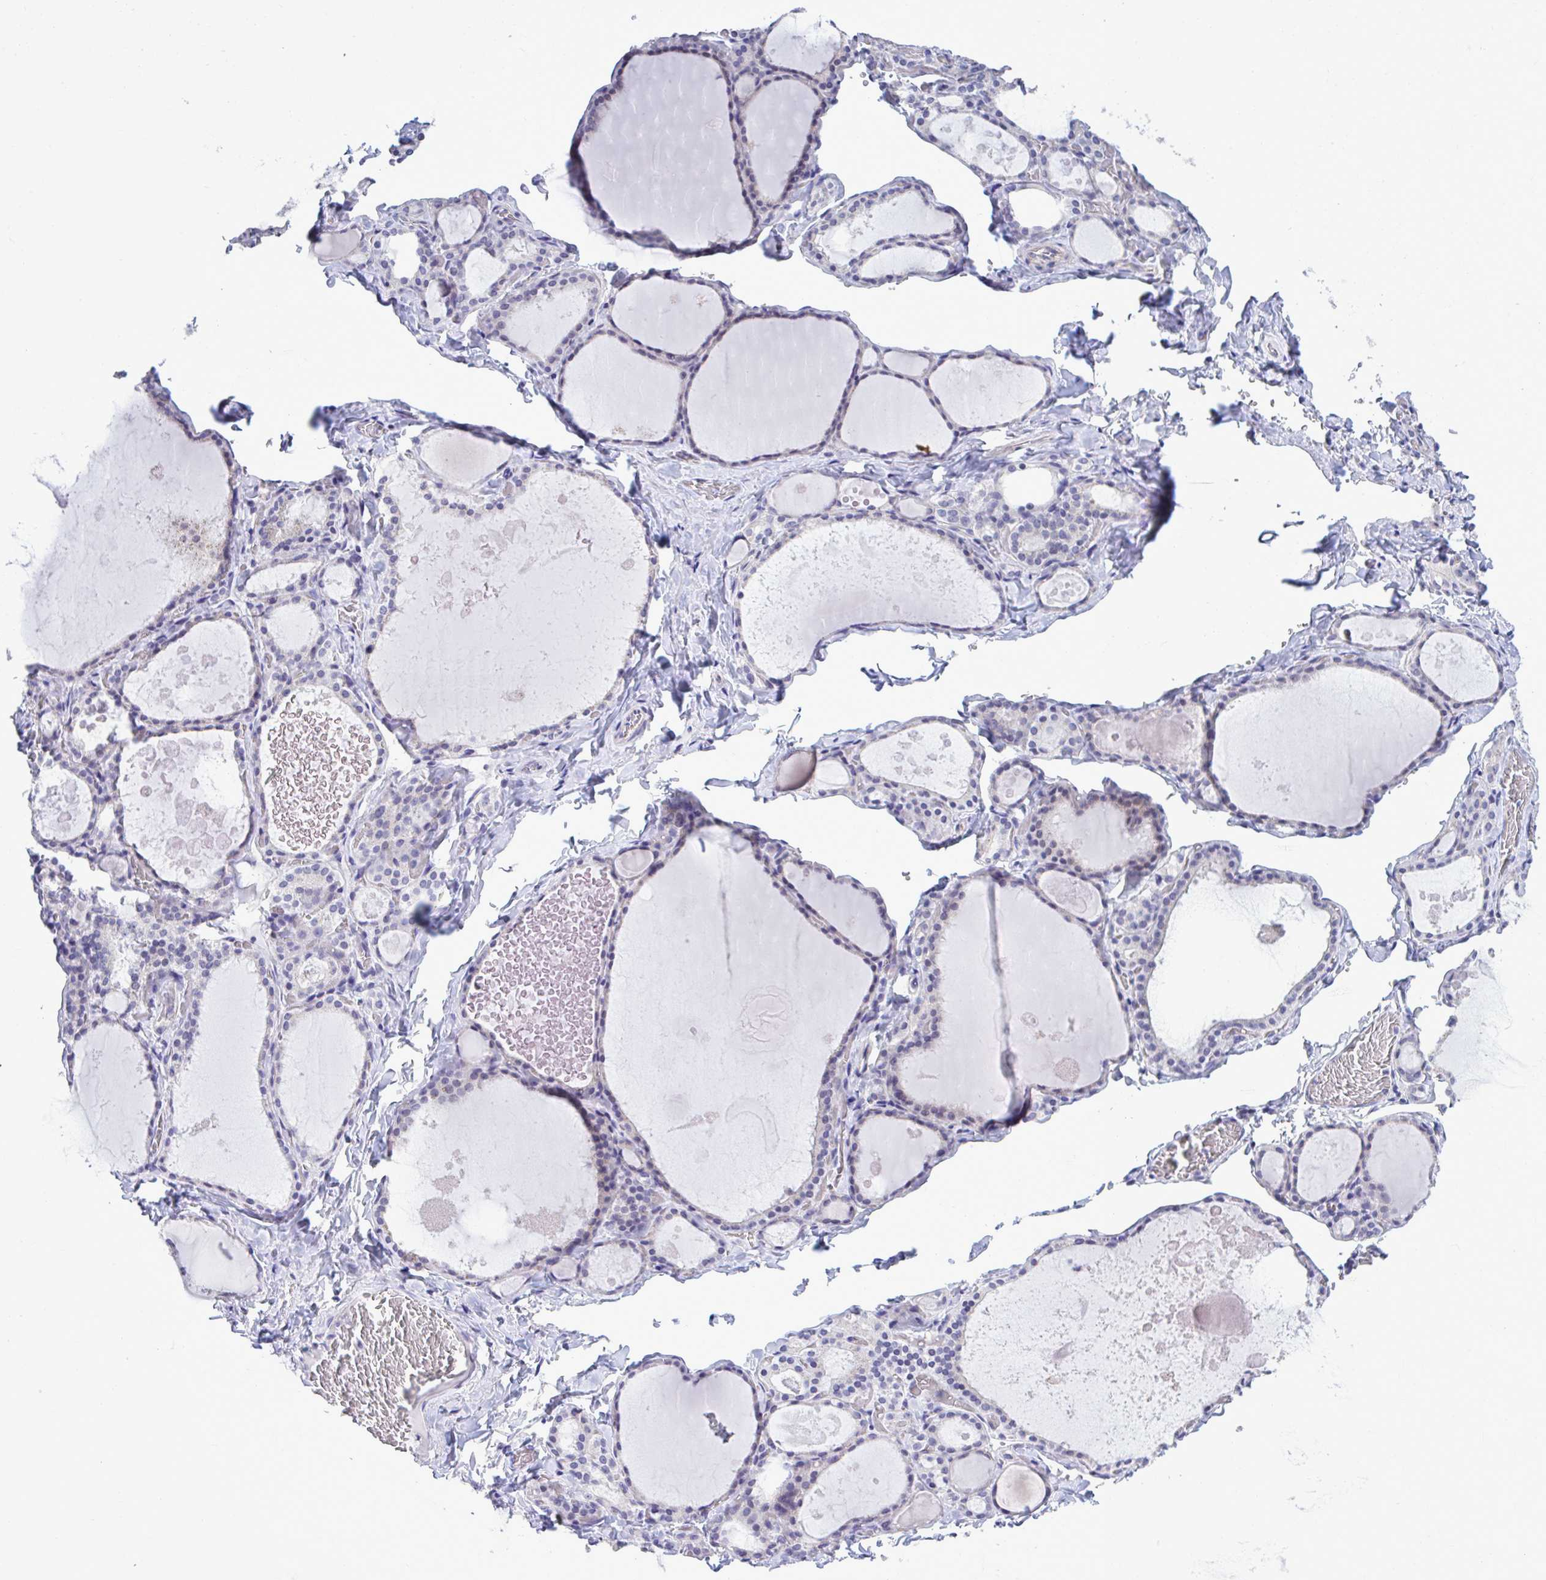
{"staining": {"intensity": "negative", "quantity": "none", "location": "none"}, "tissue": "thyroid gland", "cell_type": "Glandular cells", "image_type": "normal", "snomed": [{"axis": "morphology", "description": "Normal tissue, NOS"}, {"axis": "topography", "description": "Thyroid gland"}], "caption": "Immunohistochemistry micrograph of unremarkable thyroid gland: human thyroid gland stained with DAB (3,3'-diaminobenzidine) exhibits no significant protein staining in glandular cells.", "gene": "PIGK", "patient": {"sex": "male", "age": 56}}